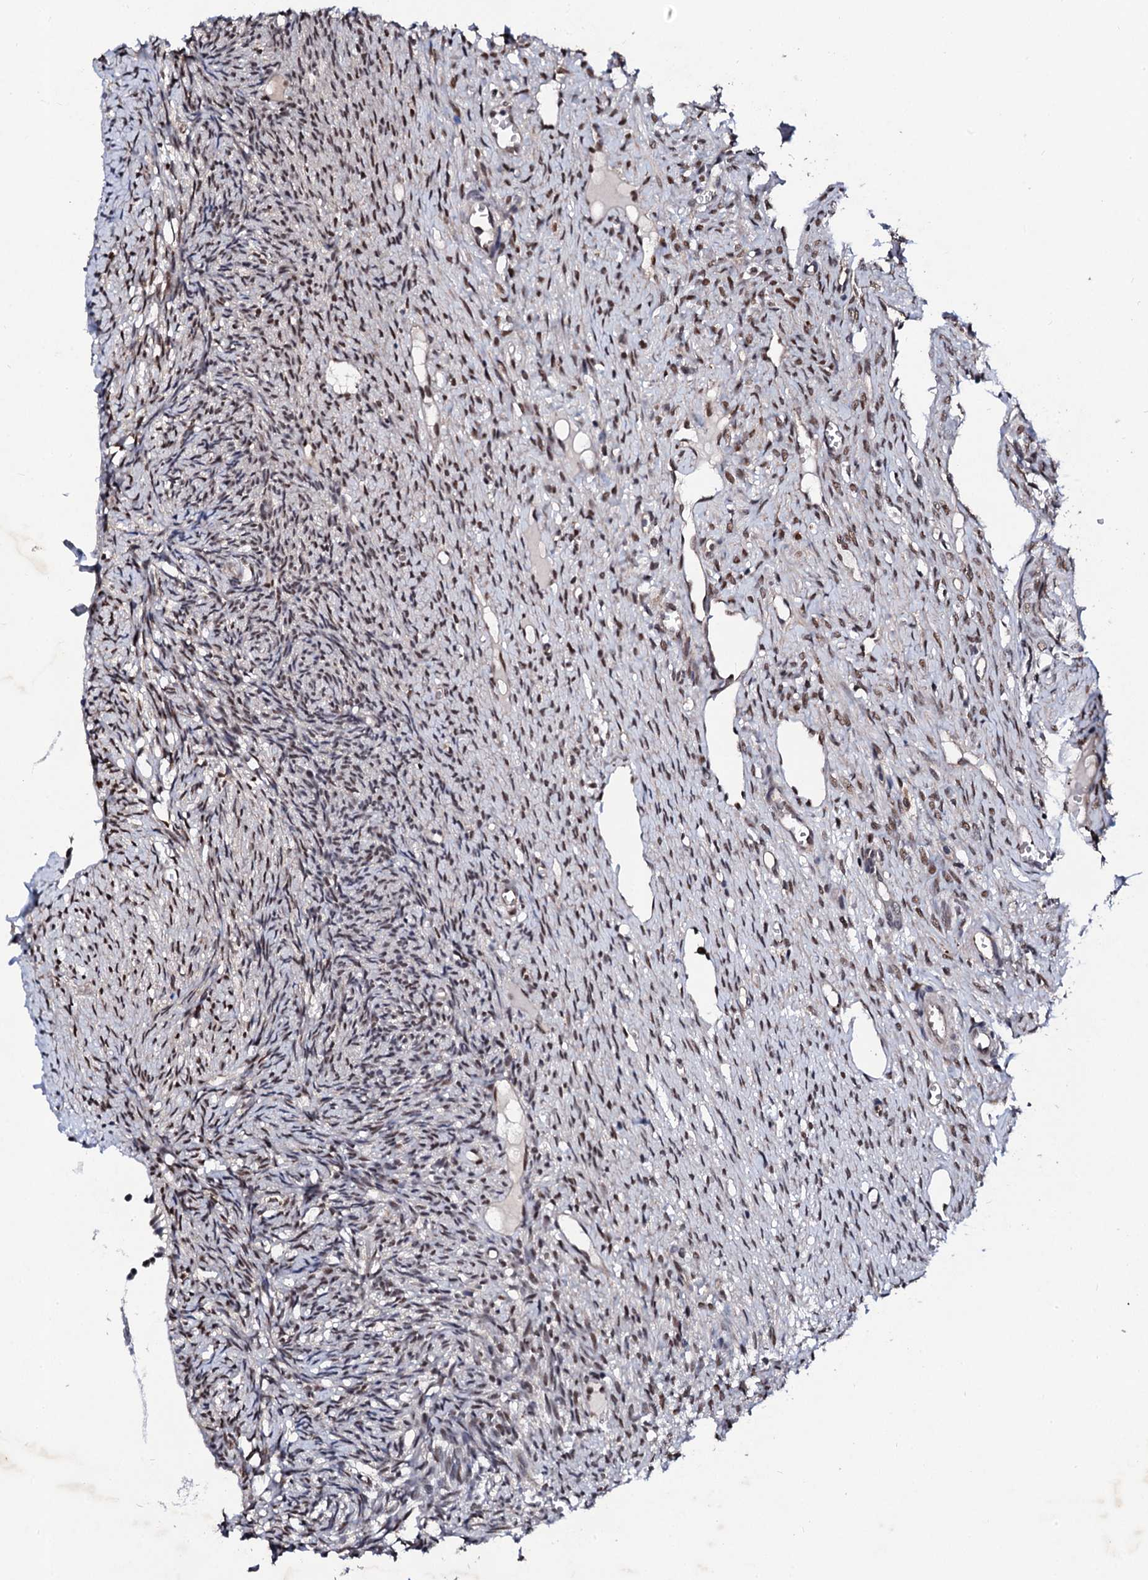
{"staining": {"intensity": "moderate", "quantity": "25%-75%", "location": "nuclear"}, "tissue": "ovary", "cell_type": "Ovarian stroma cells", "image_type": "normal", "snomed": [{"axis": "morphology", "description": "Normal tissue, NOS"}, {"axis": "topography", "description": "Ovary"}], "caption": "Benign ovary displays moderate nuclear expression in about 25%-75% of ovarian stroma cells, visualized by immunohistochemistry.", "gene": "CSTF3", "patient": {"sex": "female", "age": 51}}